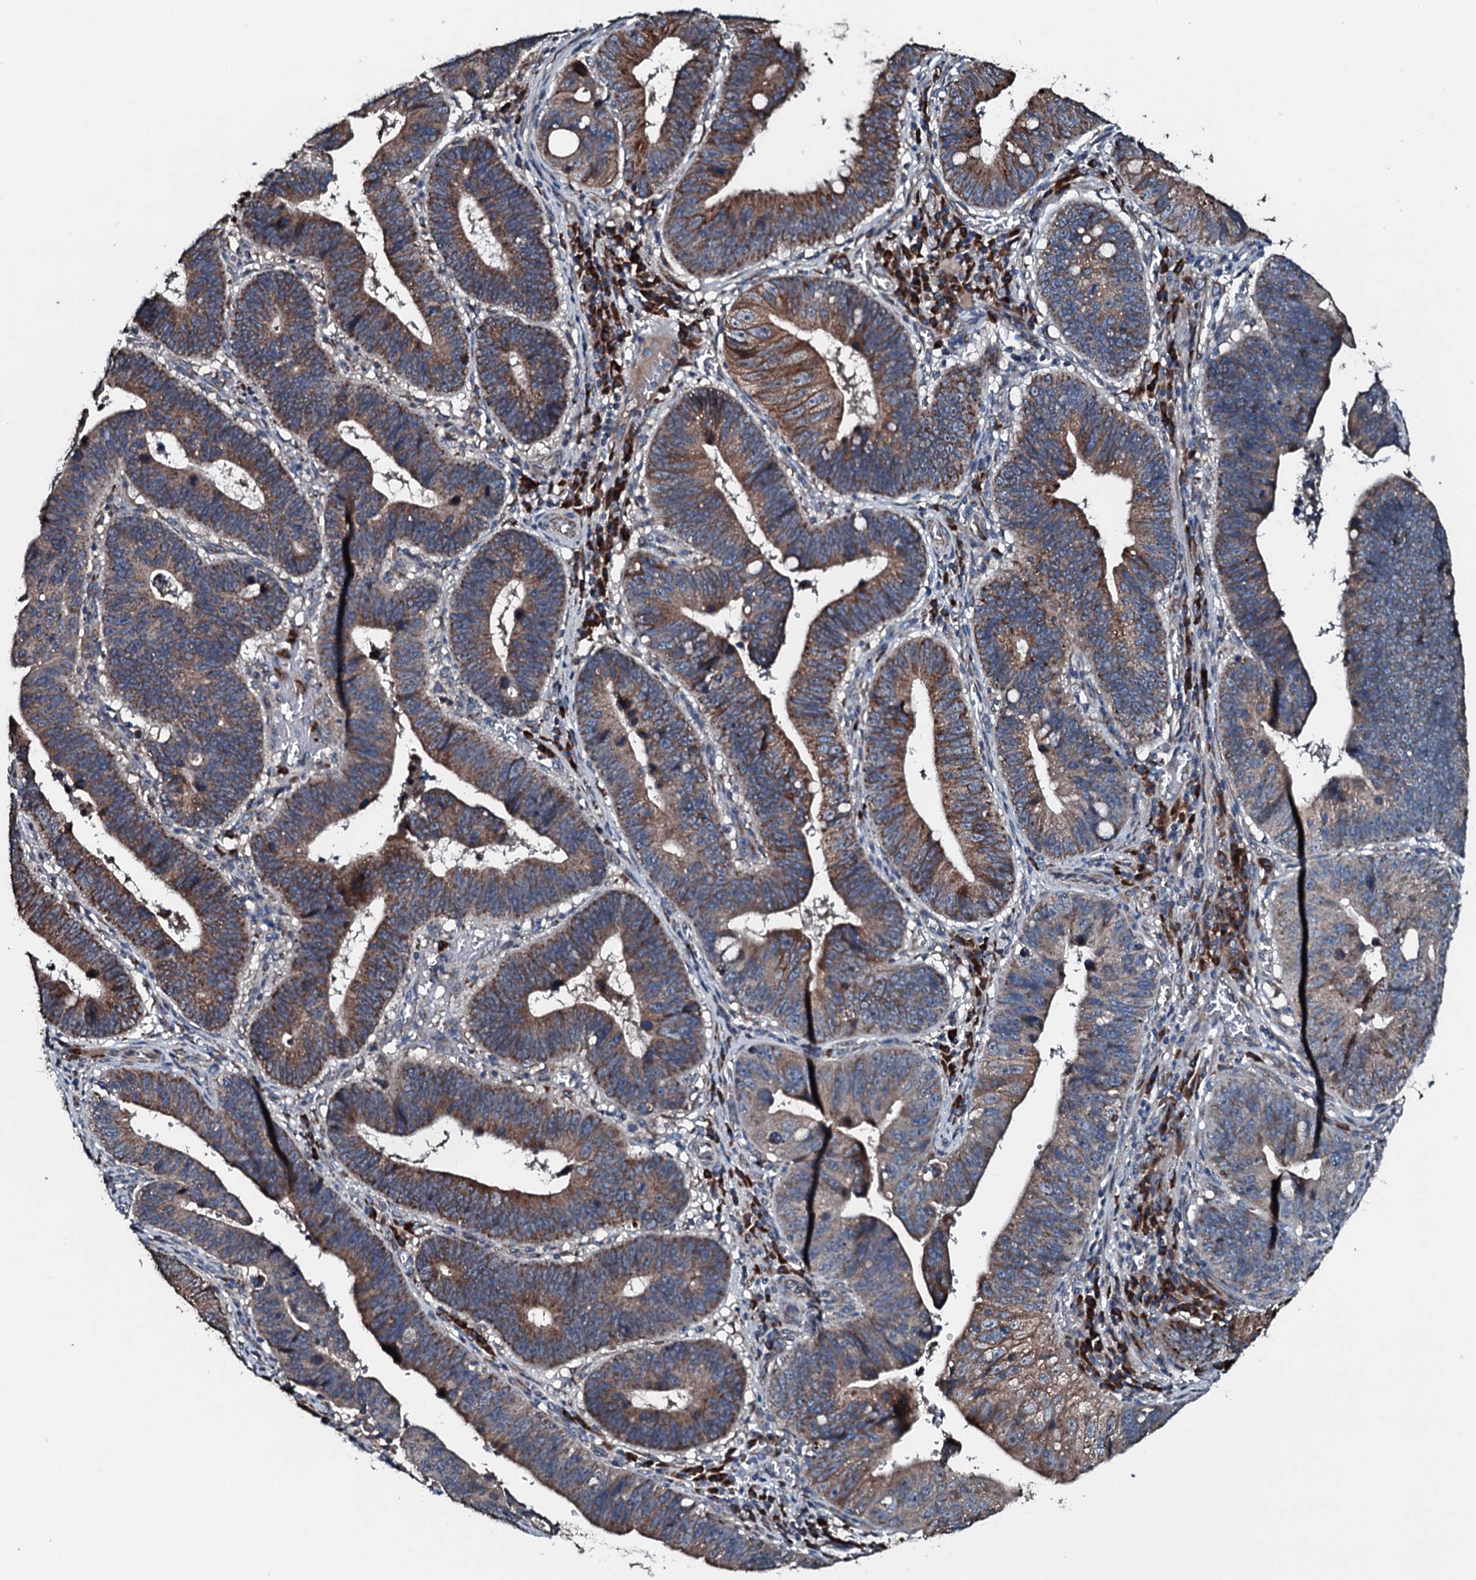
{"staining": {"intensity": "moderate", "quantity": ">75%", "location": "cytoplasmic/membranous"}, "tissue": "stomach cancer", "cell_type": "Tumor cells", "image_type": "cancer", "snomed": [{"axis": "morphology", "description": "Adenocarcinoma, NOS"}, {"axis": "topography", "description": "Stomach"}], "caption": "High-power microscopy captured an immunohistochemistry (IHC) image of stomach adenocarcinoma, revealing moderate cytoplasmic/membranous staining in about >75% of tumor cells. The protein of interest is shown in brown color, while the nuclei are stained blue.", "gene": "ACSS3", "patient": {"sex": "male", "age": 59}}